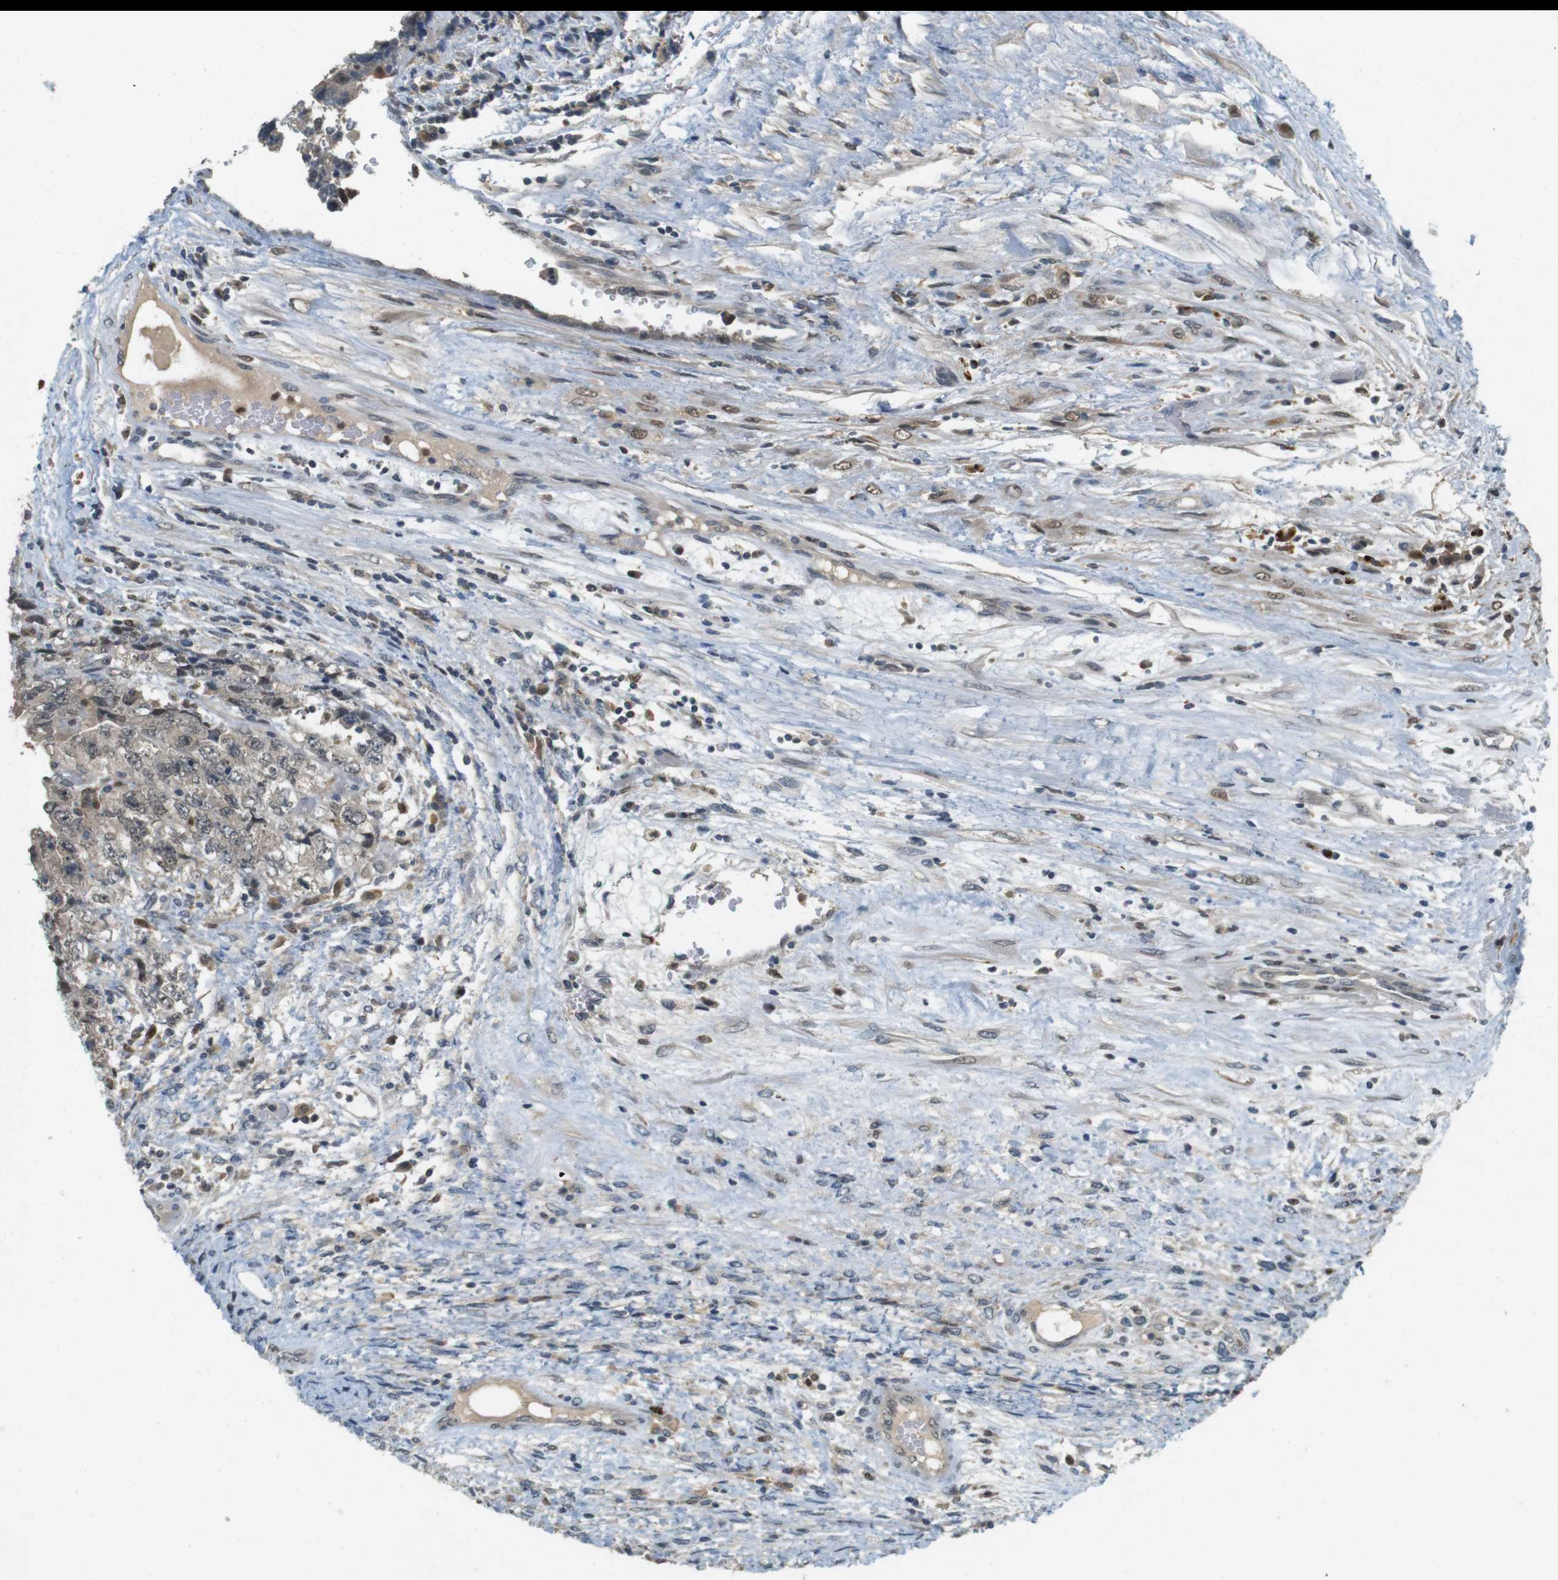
{"staining": {"intensity": "weak", "quantity": "<25%", "location": "nuclear"}, "tissue": "testis cancer", "cell_type": "Tumor cells", "image_type": "cancer", "snomed": [{"axis": "morphology", "description": "Carcinoma, Embryonal, NOS"}, {"axis": "topography", "description": "Testis"}], "caption": "An image of human testis cancer (embryonal carcinoma) is negative for staining in tumor cells.", "gene": "CDK14", "patient": {"sex": "male", "age": 36}}